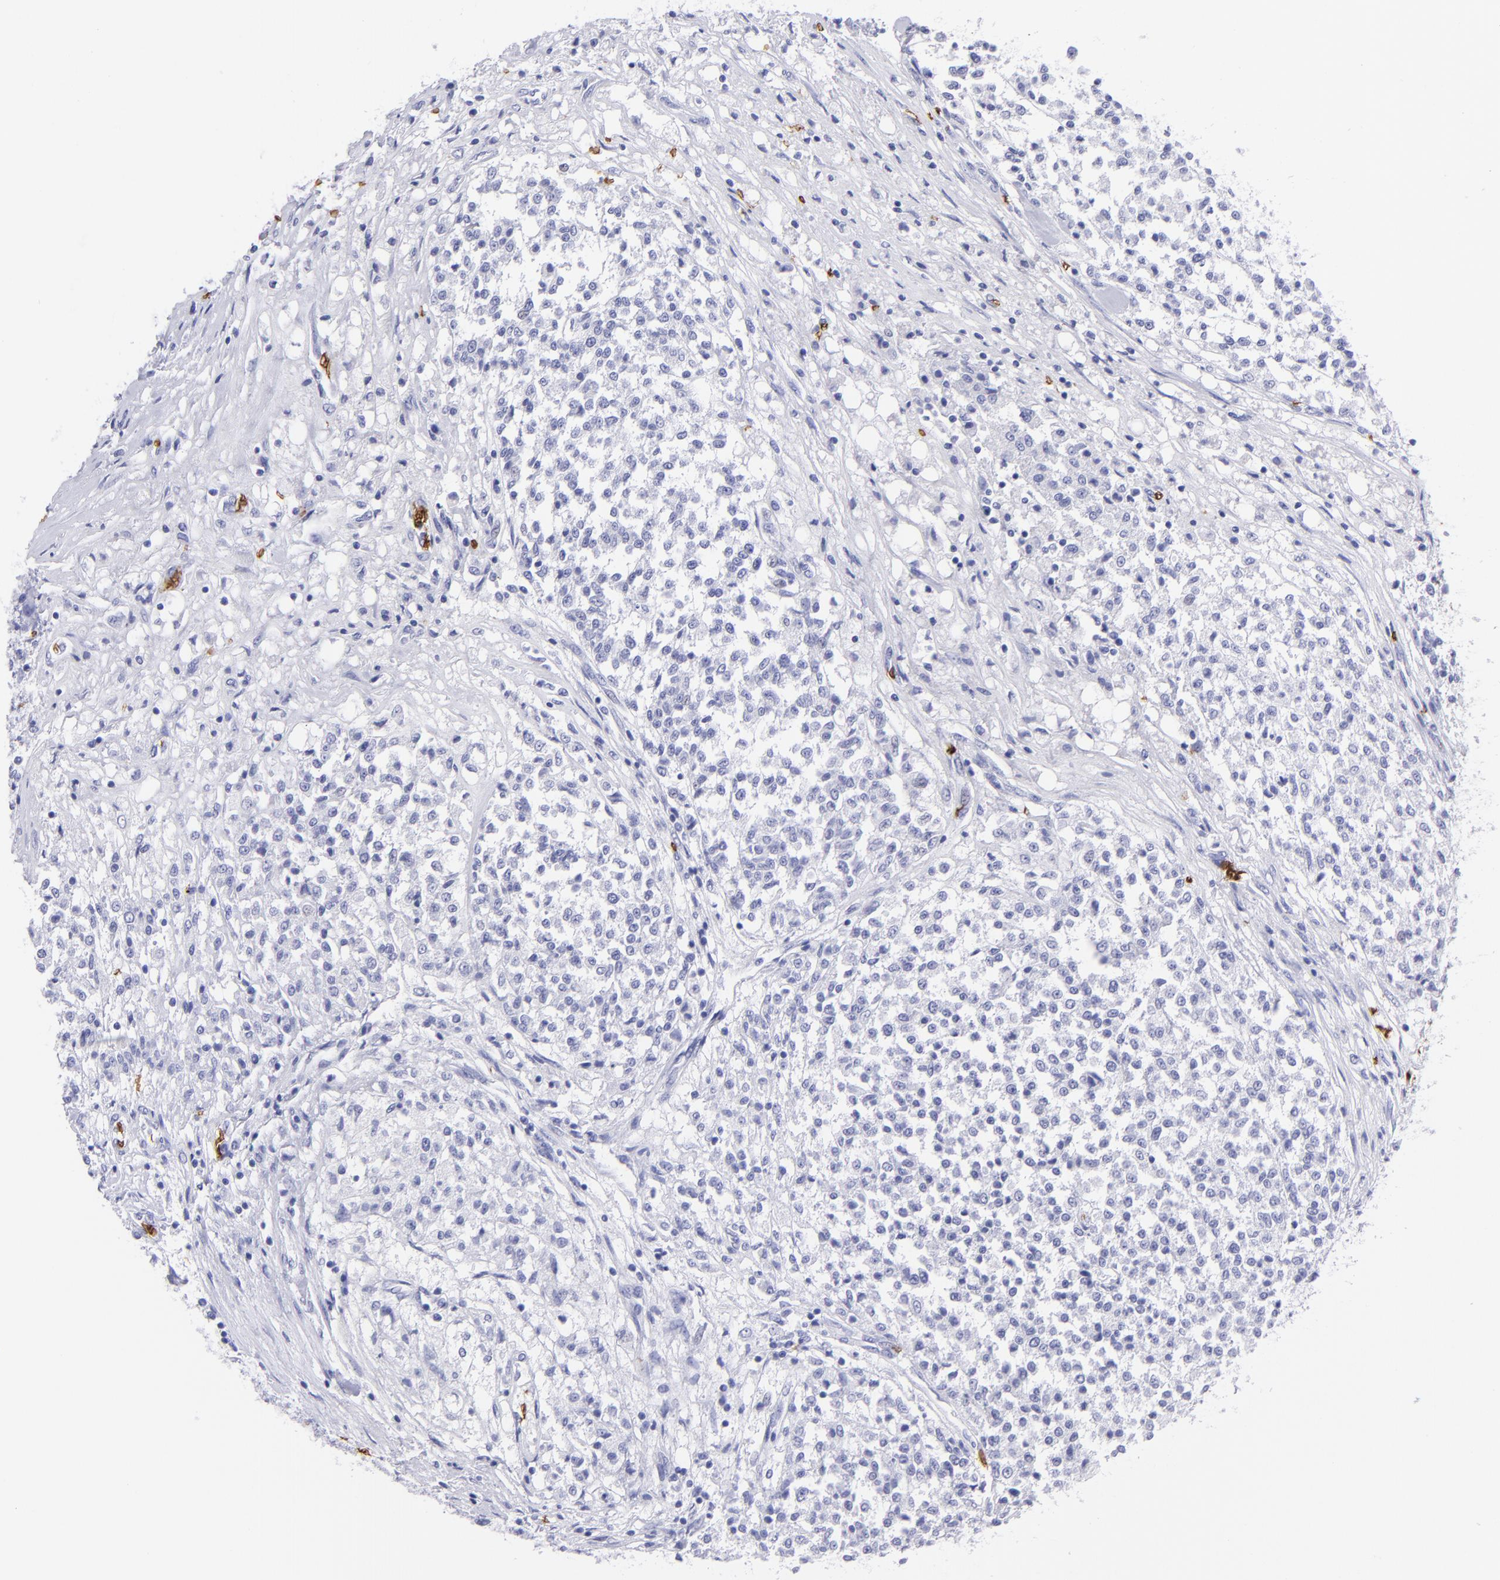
{"staining": {"intensity": "negative", "quantity": "none", "location": "none"}, "tissue": "testis cancer", "cell_type": "Tumor cells", "image_type": "cancer", "snomed": [{"axis": "morphology", "description": "Seminoma, NOS"}, {"axis": "topography", "description": "Testis"}], "caption": "This histopathology image is of seminoma (testis) stained with immunohistochemistry to label a protein in brown with the nuclei are counter-stained blue. There is no positivity in tumor cells.", "gene": "GYPA", "patient": {"sex": "male", "age": 59}}